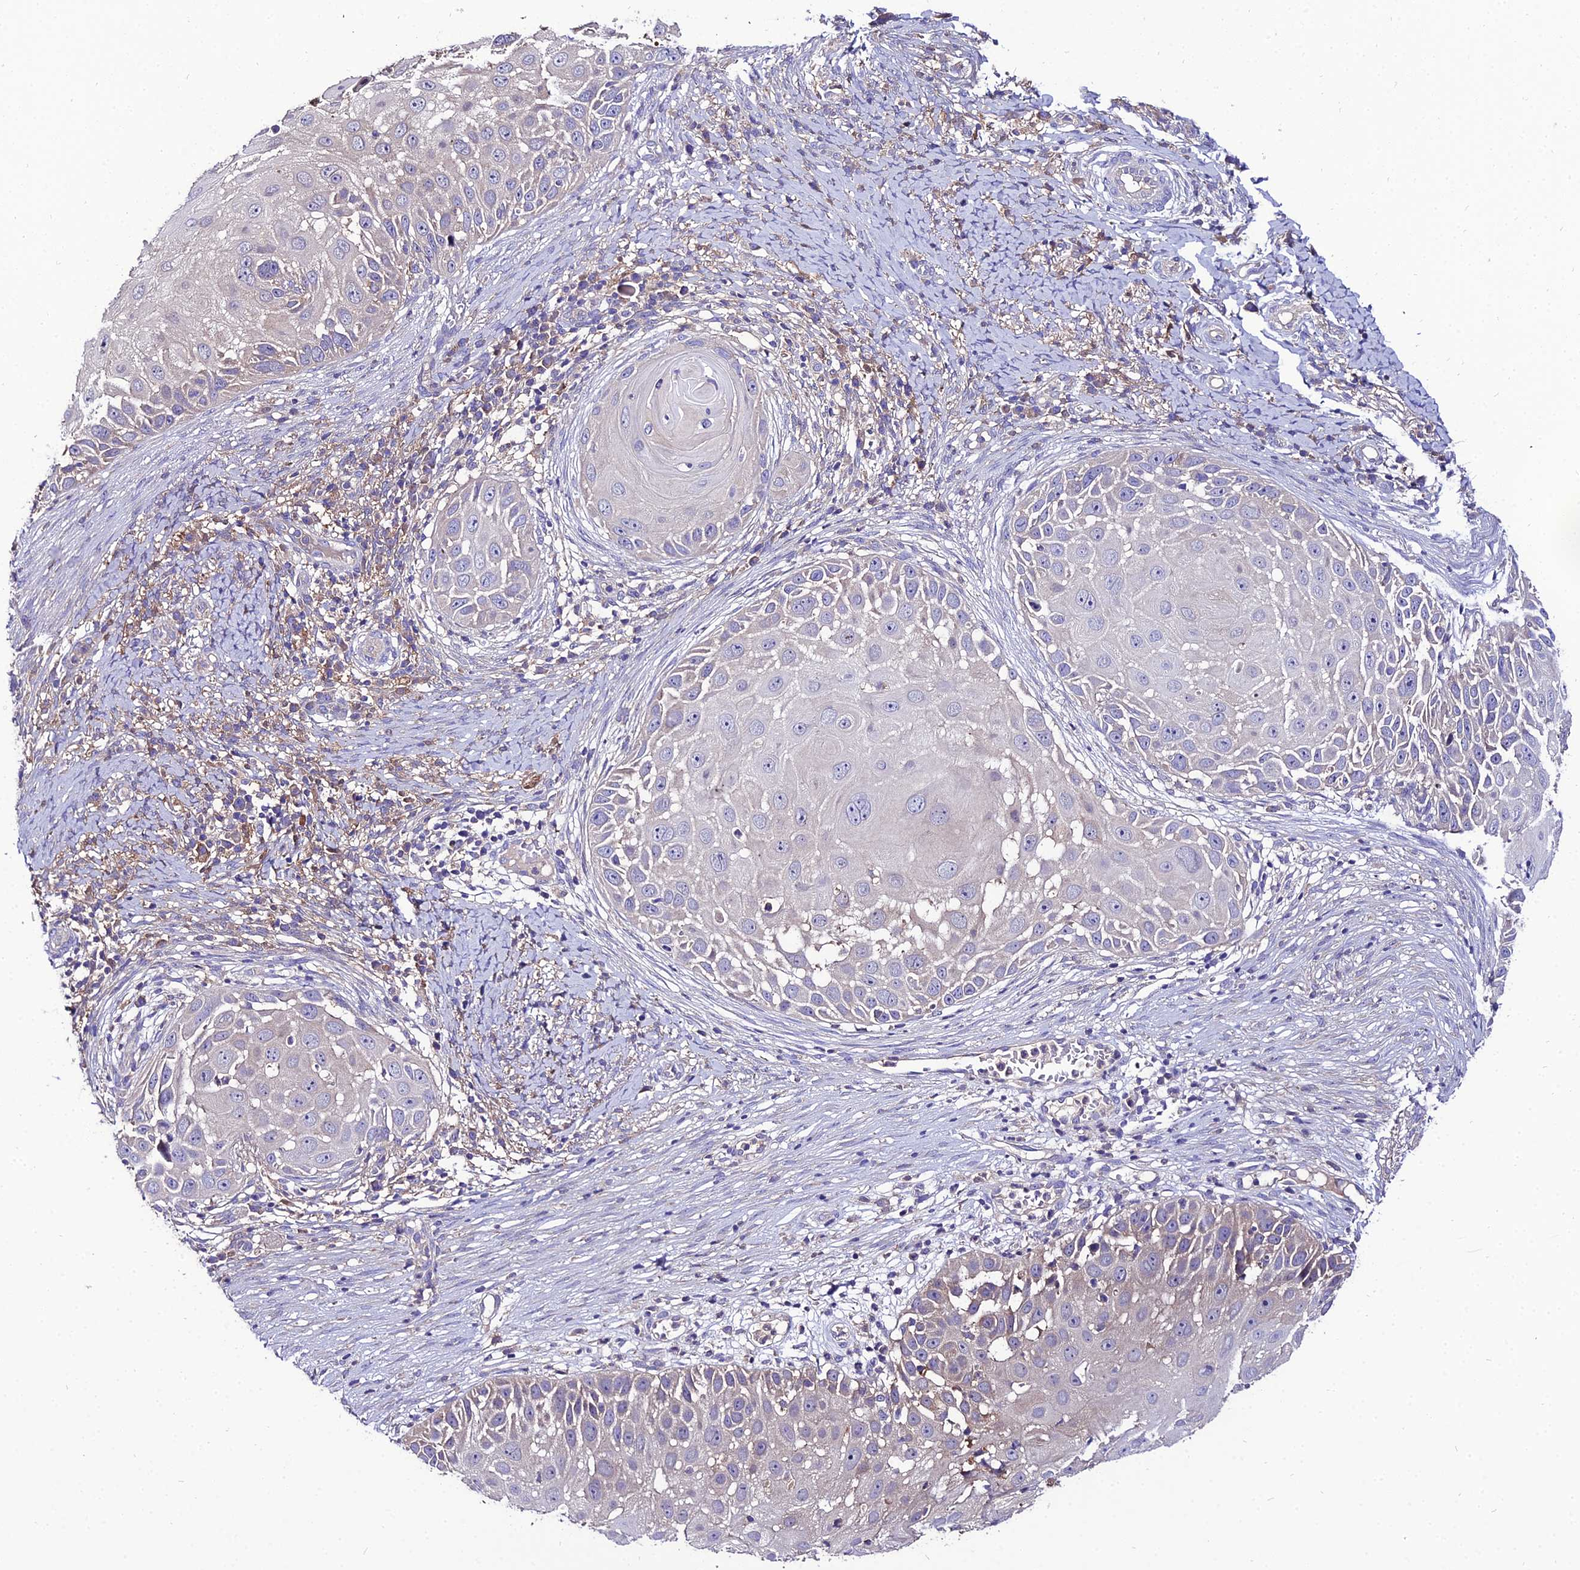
{"staining": {"intensity": "negative", "quantity": "none", "location": "none"}, "tissue": "skin cancer", "cell_type": "Tumor cells", "image_type": "cancer", "snomed": [{"axis": "morphology", "description": "Squamous cell carcinoma, NOS"}, {"axis": "topography", "description": "Skin"}], "caption": "IHC image of human skin squamous cell carcinoma stained for a protein (brown), which exhibits no expression in tumor cells. Nuclei are stained in blue.", "gene": "C2orf69", "patient": {"sex": "female", "age": 44}}